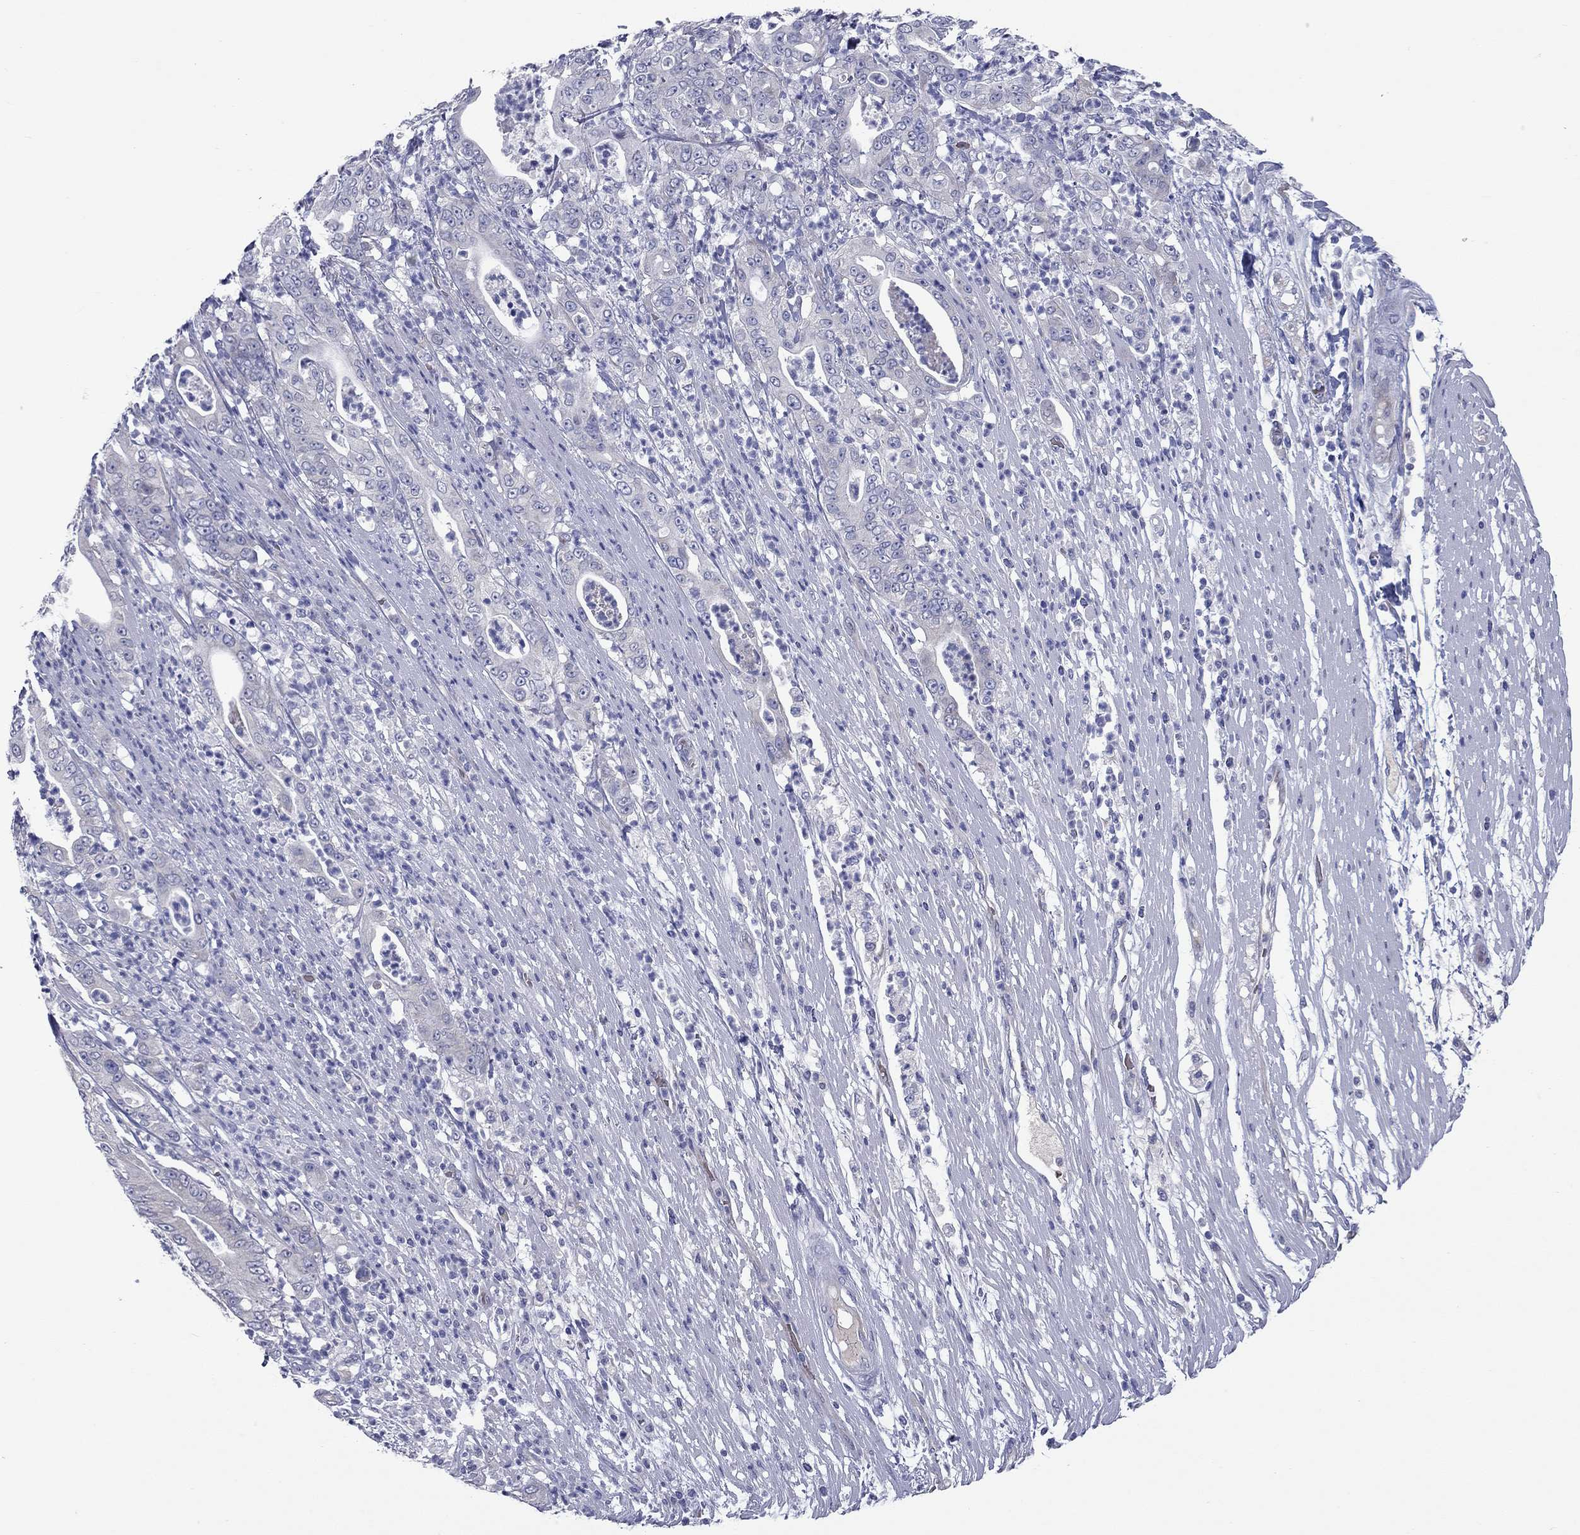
{"staining": {"intensity": "negative", "quantity": "none", "location": "none"}, "tissue": "pancreatic cancer", "cell_type": "Tumor cells", "image_type": "cancer", "snomed": [{"axis": "morphology", "description": "Adenocarcinoma, NOS"}, {"axis": "topography", "description": "Pancreas"}], "caption": "The histopathology image displays no significant expression in tumor cells of pancreatic adenocarcinoma.", "gene": "UNC119B", "patient": {"sex": "male", "age": 71}}